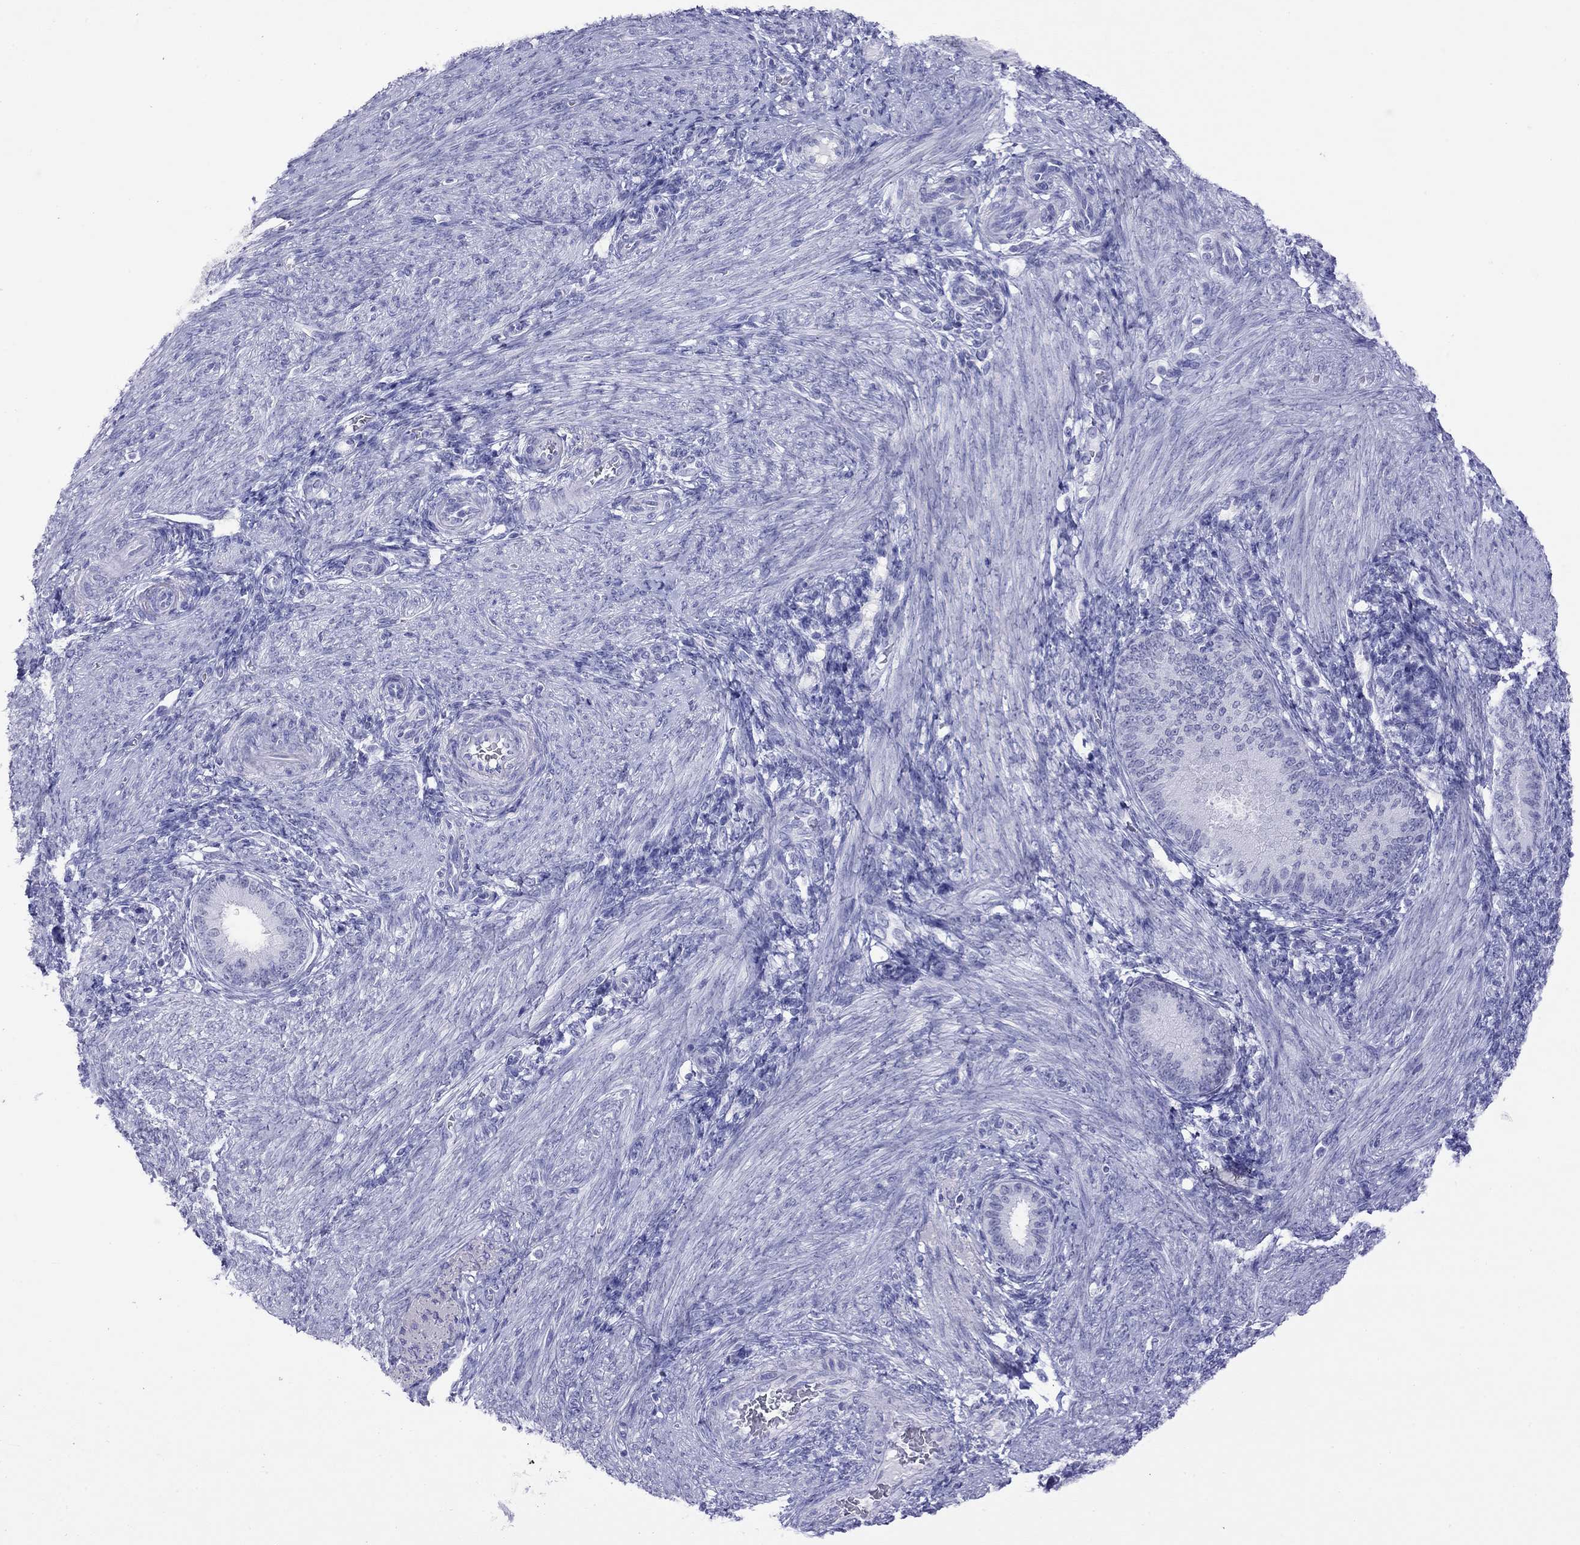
{"staining": {"intensity": "negative", "quantity": "none", "location": "none"}, "tissue": "endometrium", "cell_type": "Cells in endometrial stroma", "image_type": "normal", "snomed": [{"axis": "morphology", "description": "Normal tissue, NOS"}, {"axis": "topography", "description": "Endometrium"}], "caption": "Immunohistochemistry (IHC) image of normal endometrium stained for a protein (brown), which shows no staining in cells in endometrial stroma.", "gene": "SLC30A8", "patient": {"sex": "female", "age": 39}}